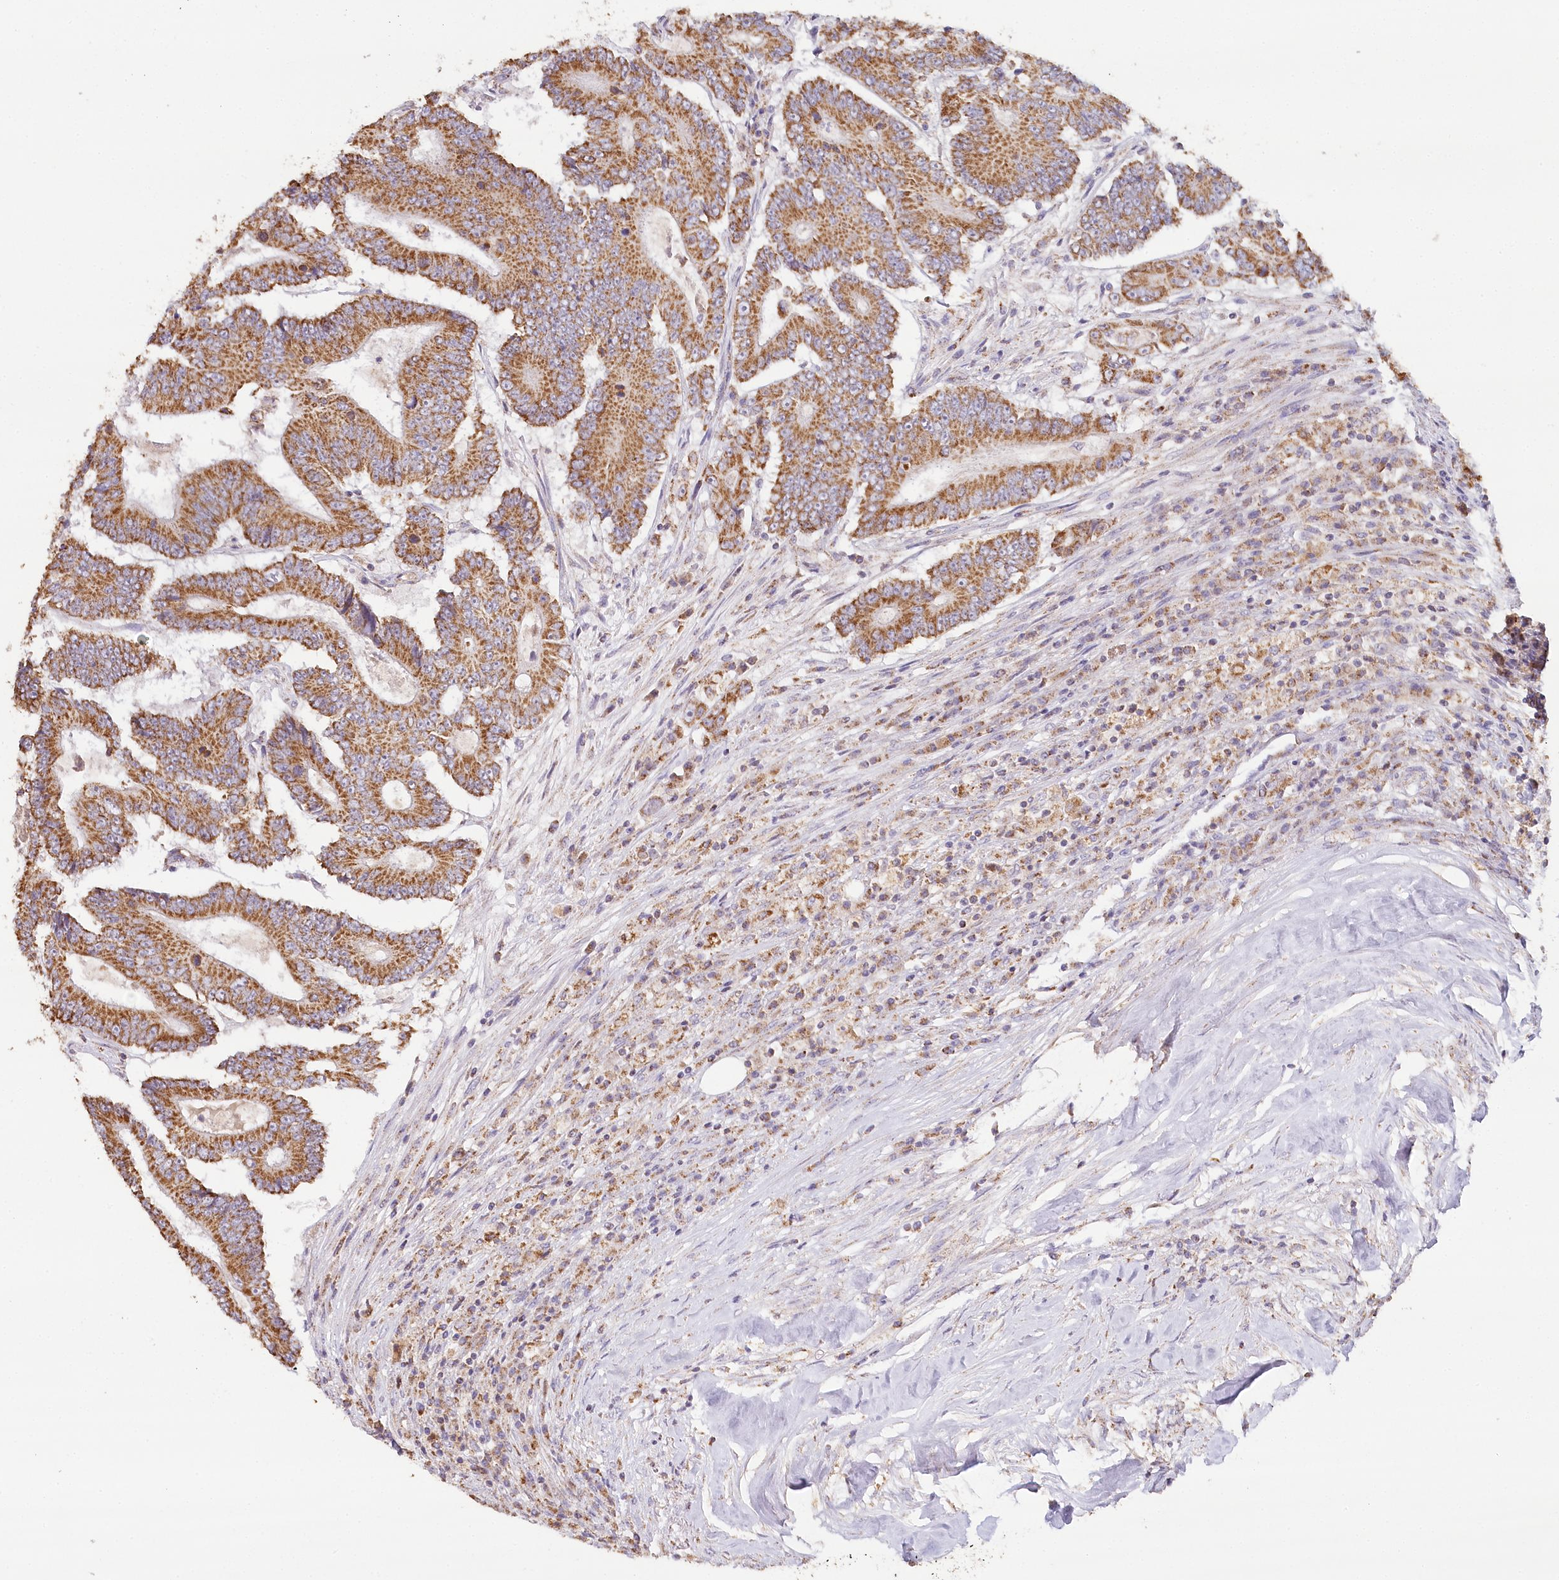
{"staining": {"intensity": "moderate", "quantity": ">75%", "location": "cytoplasmic/membranous"}, "tissue": "colorectal cancer", "cell_type": "Tumor cells", "image_type": "cancer", "snomed": [{"axis": "morphology", "description": "Adenocarcinoma, NOS"}, {"axis": "topography", "description": "Colon"}], "caption": "There is medium levels of moderate cytoplasmic/membranous expression in tumor cells of colorectal adenocarcinoma, as demonstrated by immunohistochemical staining (brown color).", "gene": "MMP25", "patient": {"sex": "male", "age": 83}}